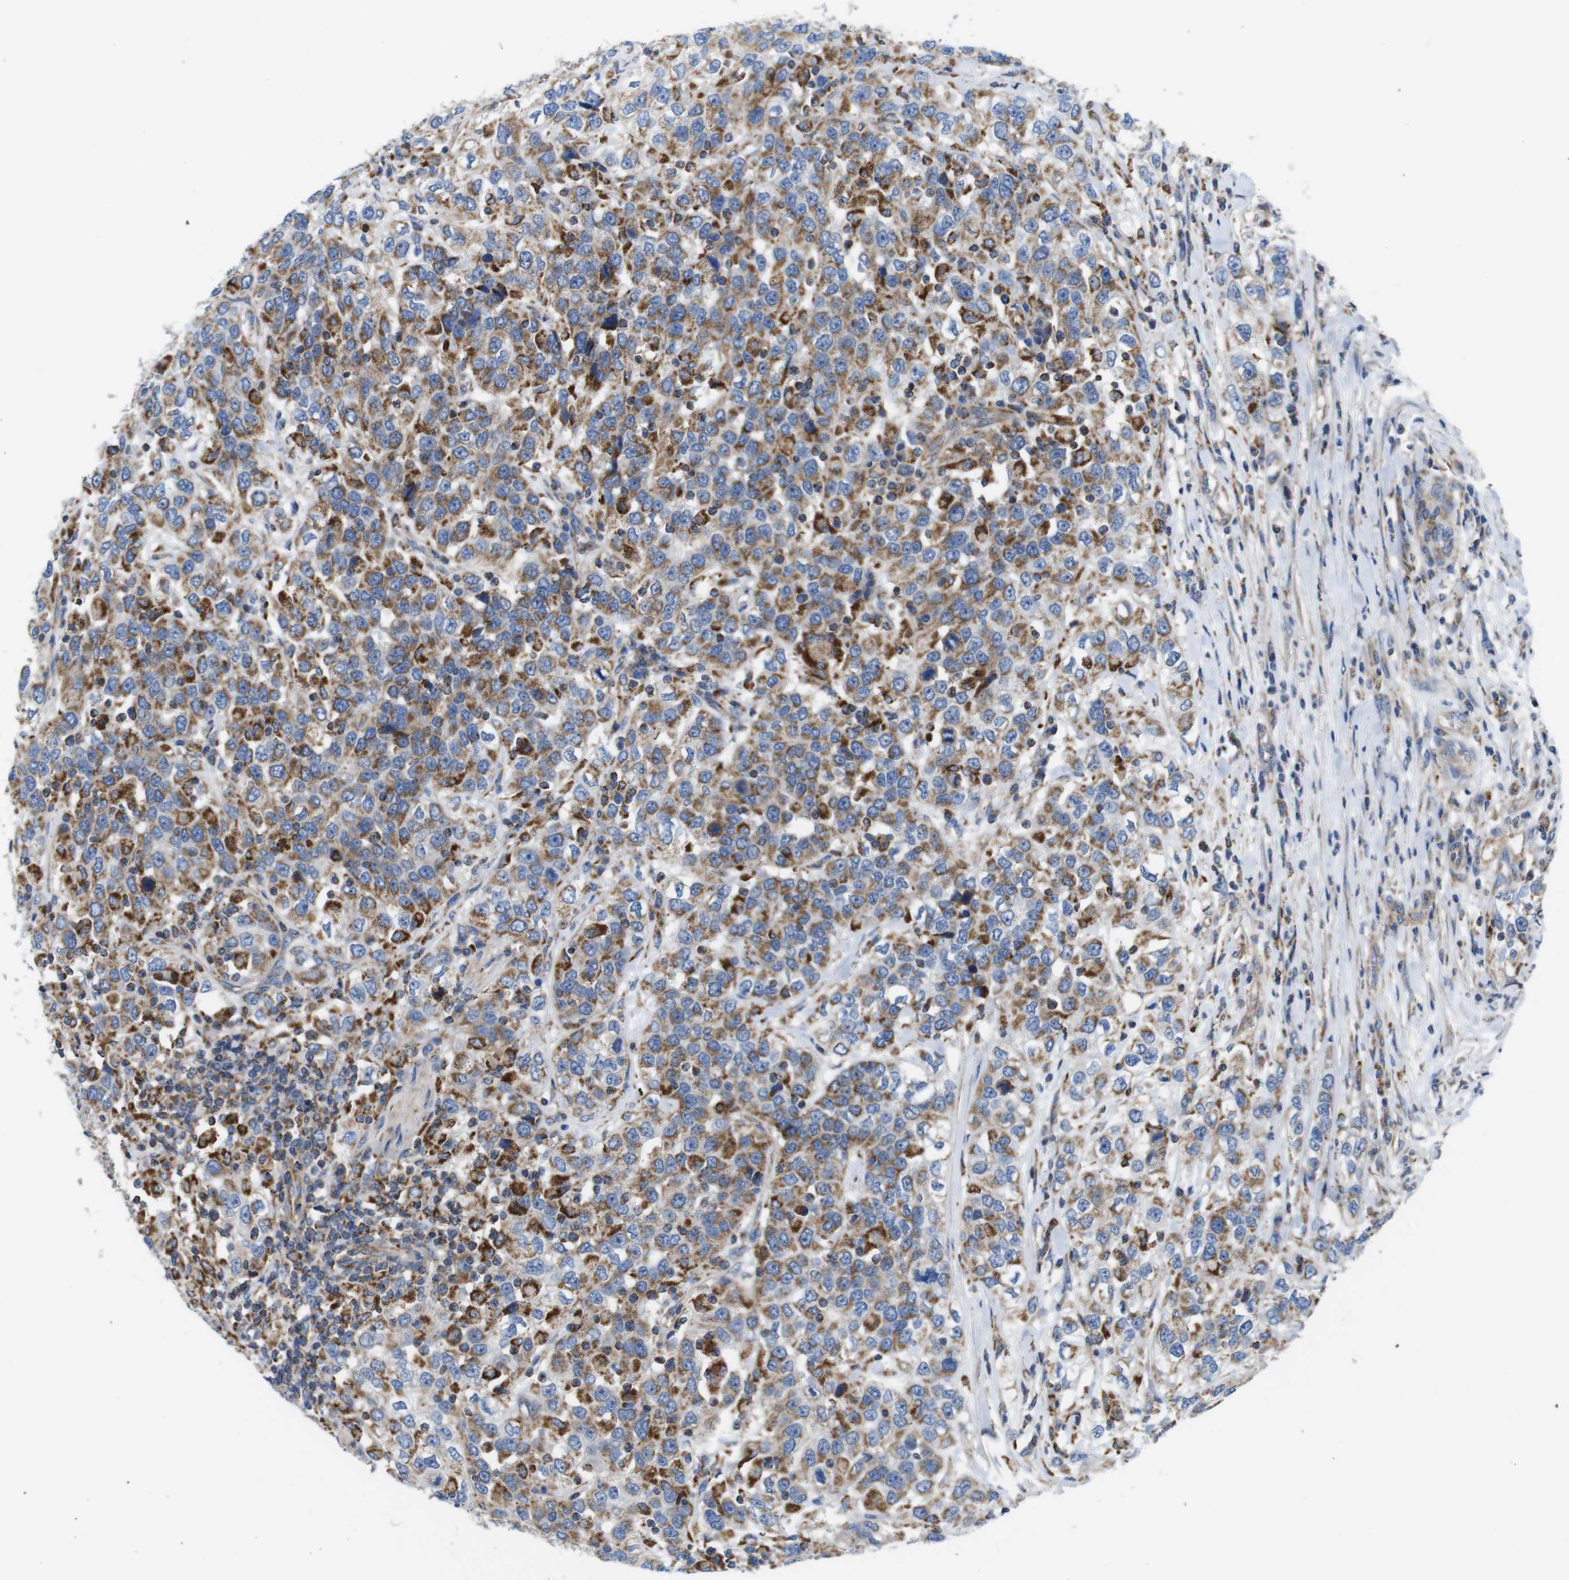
{"staining": {"intensity": "moderate", "quantity": ">75%", "location": "cytoplasmic/membranous"}, "tissue": "urothelial cancer", "cell_type": "Tumor cells", "image_type": "cancer", "snomed": [{"axis": "morphology", "description": "Urothelial carcinoma, High grade"}, {"axis": "topography", "description": "Urinary bladder"}], "caption": "Immunohistochemical staining of urothelial cancer exhibits moderate cytoplasmic/membranous protein positivity in approximately >75% of tumor cells. (Stains: DAB in brown, nuclei in blue, Microscopy: brightfield microscopy at high magnification).", "gene": "PDCD1LG2", "patient": {"sex": "female", "age": 80}}